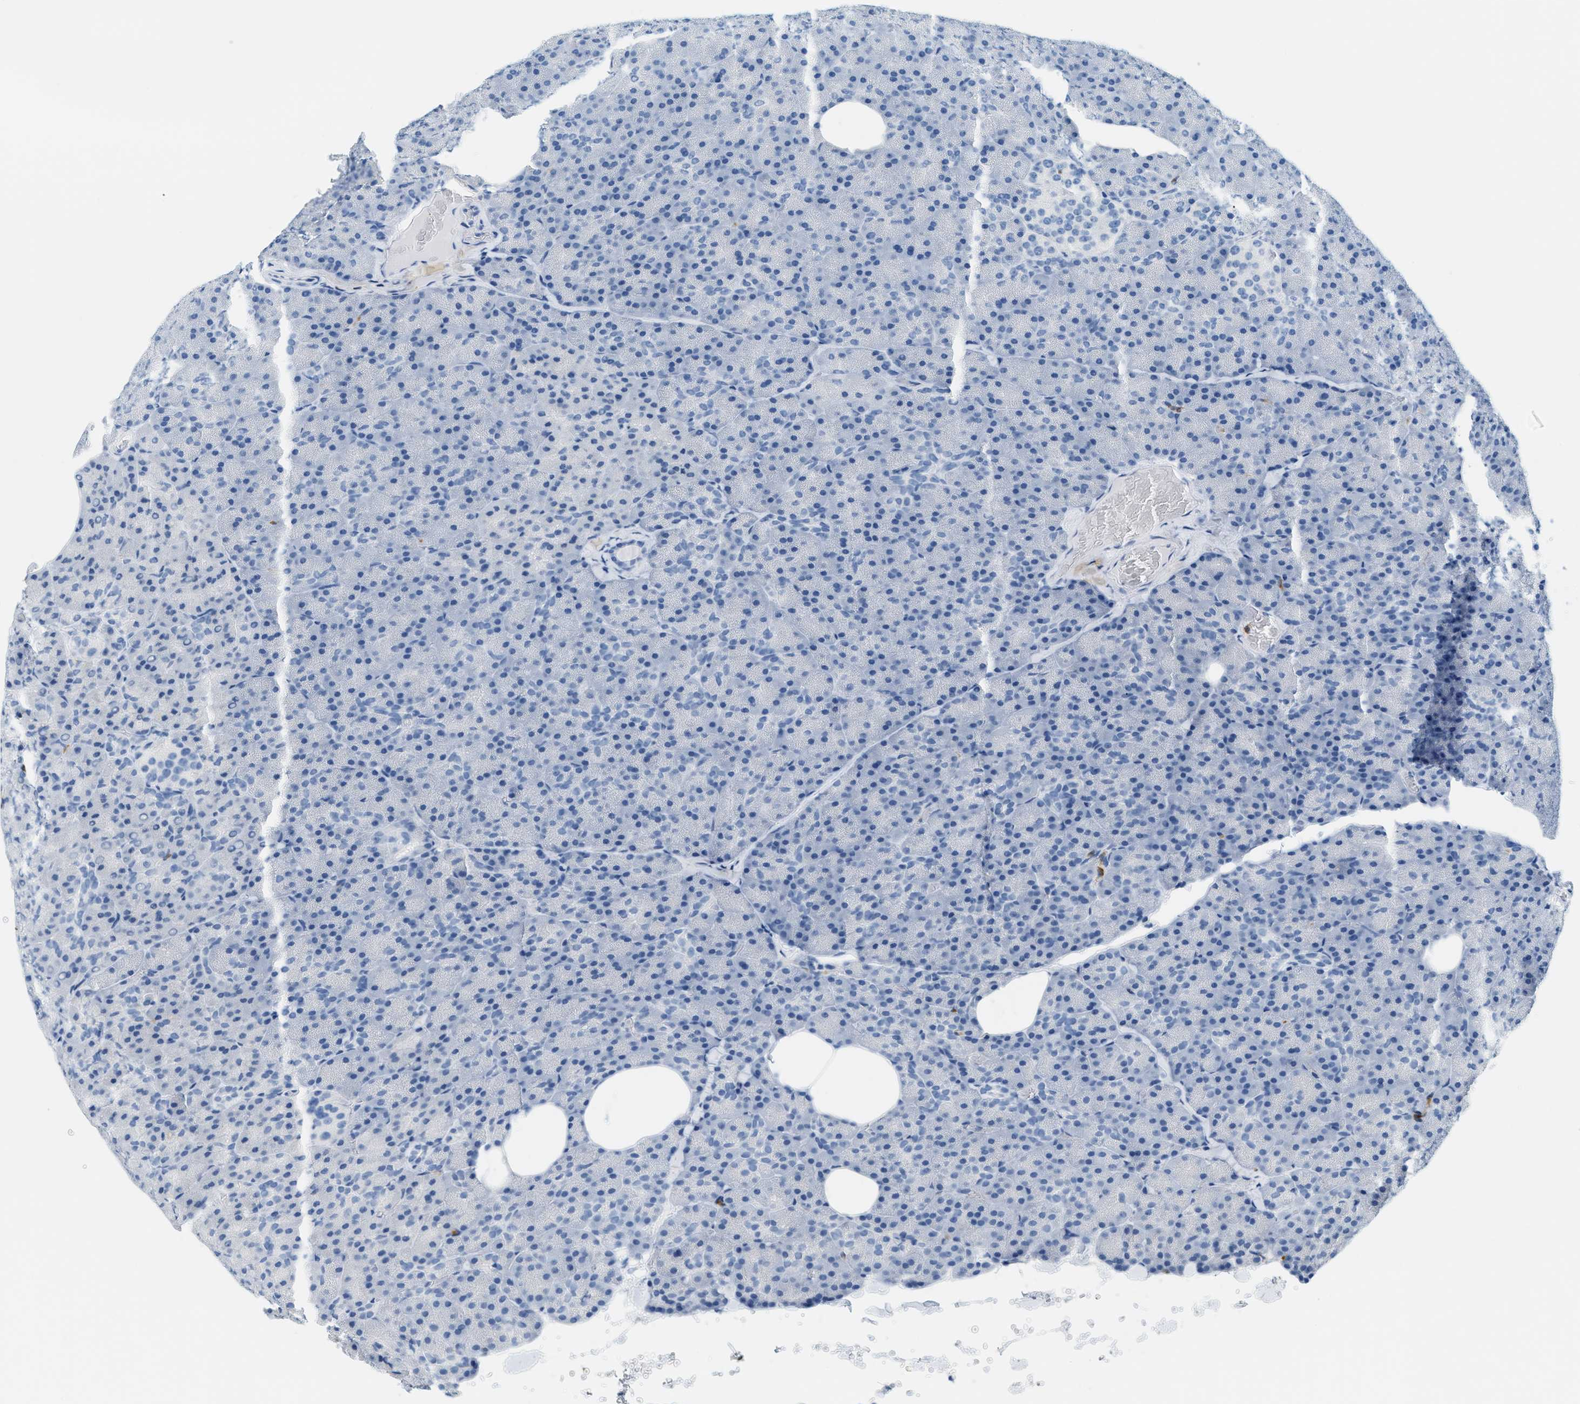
{"staining": {"intensity": "negative", "quantity": "none", "location": "none"}, "tissue": "pancreas", "cell_type": "Exocrine glandular cells", "image_type": "normal", "snomed": [{"axis": "morphology", "description": "Normal tissue, NOS"}, {"axis": "topography", "description": "Pancreas"}], "caption": "The image demonstrates no significant expression in exocrine glandular cells of pancreas.", "gene": "LCN2", "patient": {"sex": "female", "age": 35}}